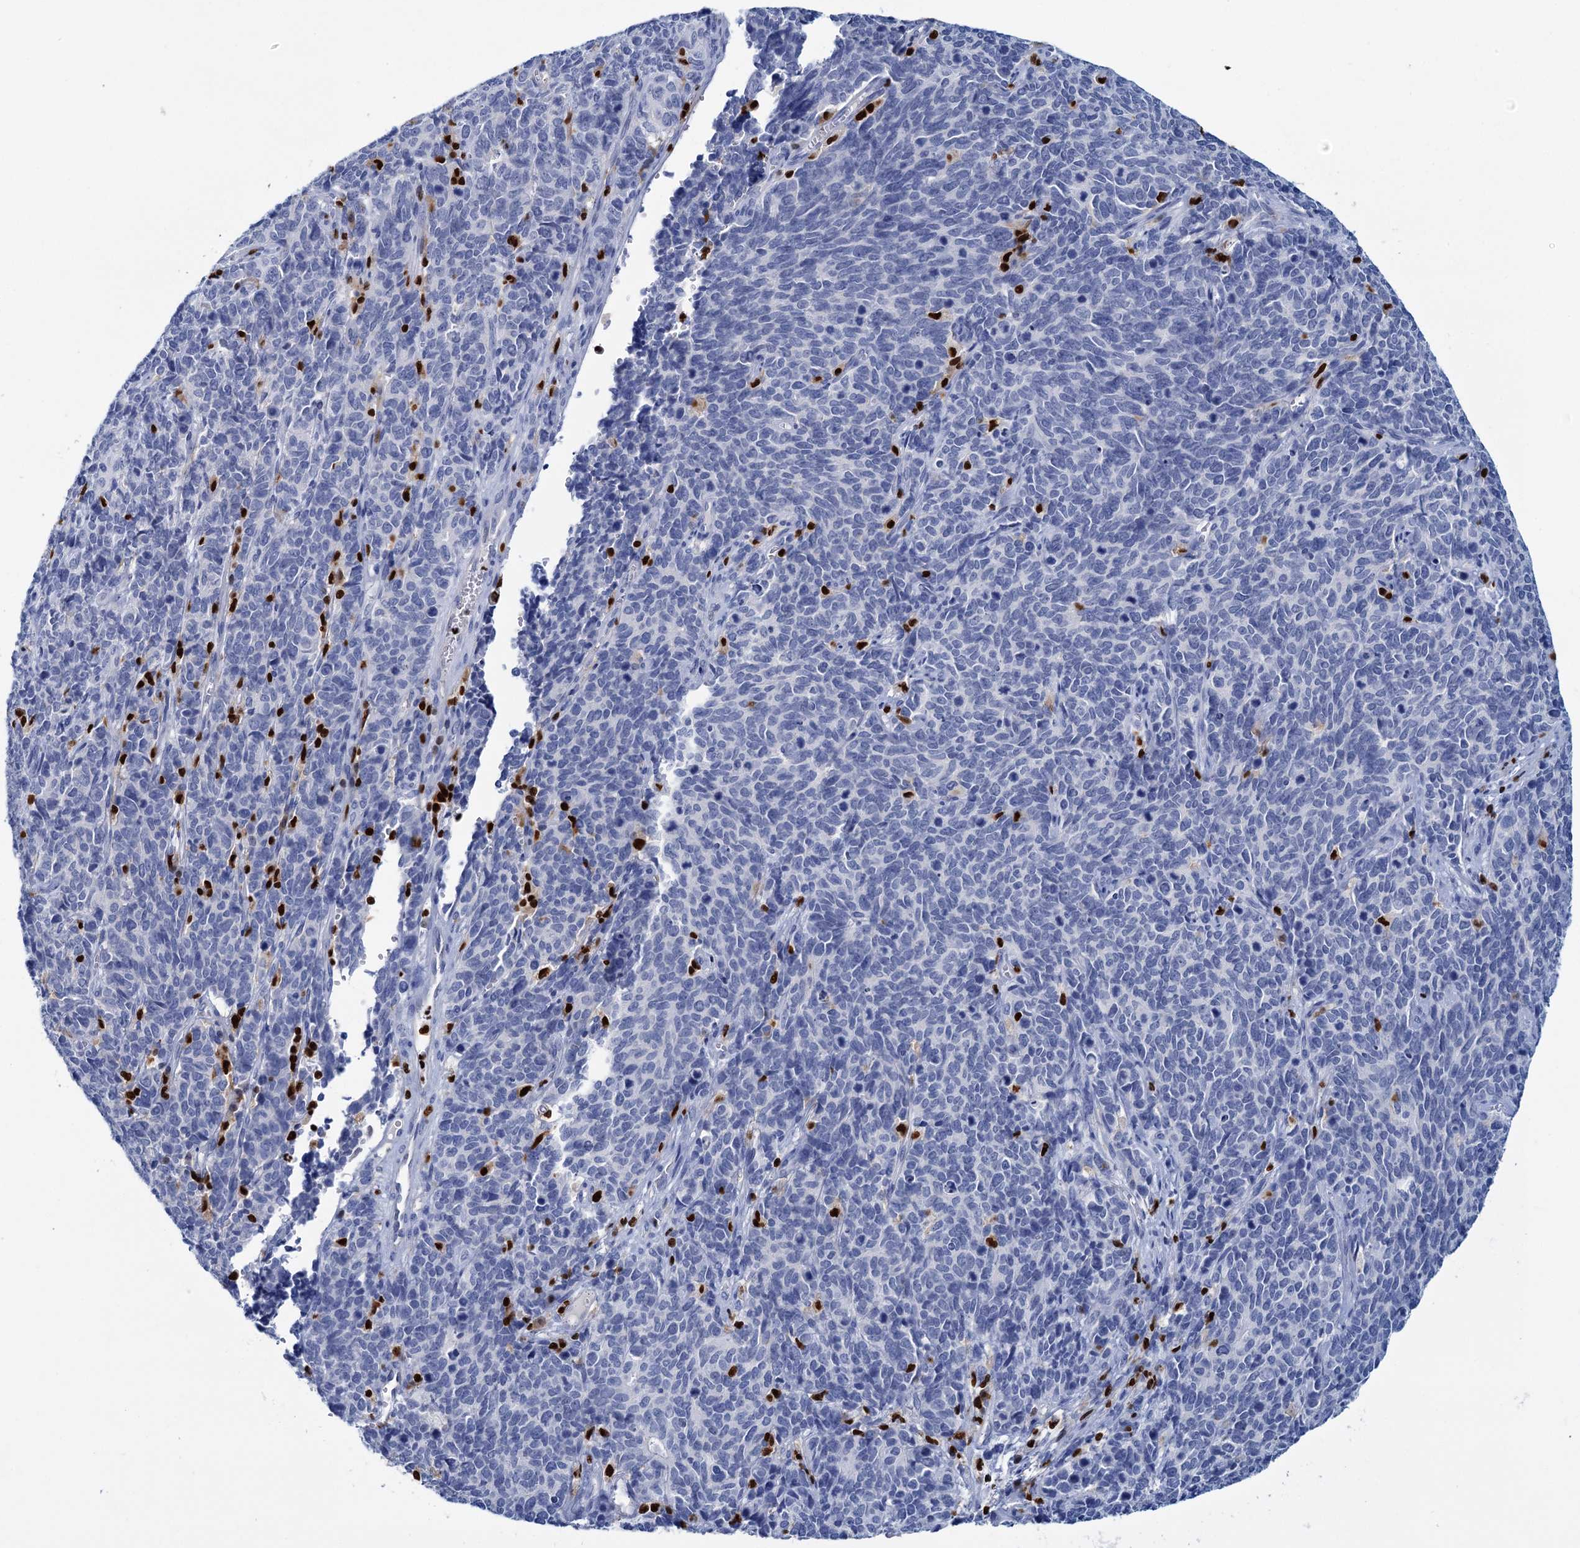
{"staining": {"intensity": "negative", "quantity": "none", "location": "none"}, "tissue": "cervical cancer", "cell_type": "Tumor cells", "image_type": "cancer", "snomed": [{"axis": "morphology", "description": "Squamous cell carcinoma, NOS"}, {"axis": "topography", "description": "Cervix"}], "caption": "This histopathology image is of cervical cancer stained with immunohistochemistry to label a protein in brown with the nuclei are counter-stained blue. There is no expression in tumor cells.", "gene": "CELF2", "patient": {"sex": "female", "age": 60}}